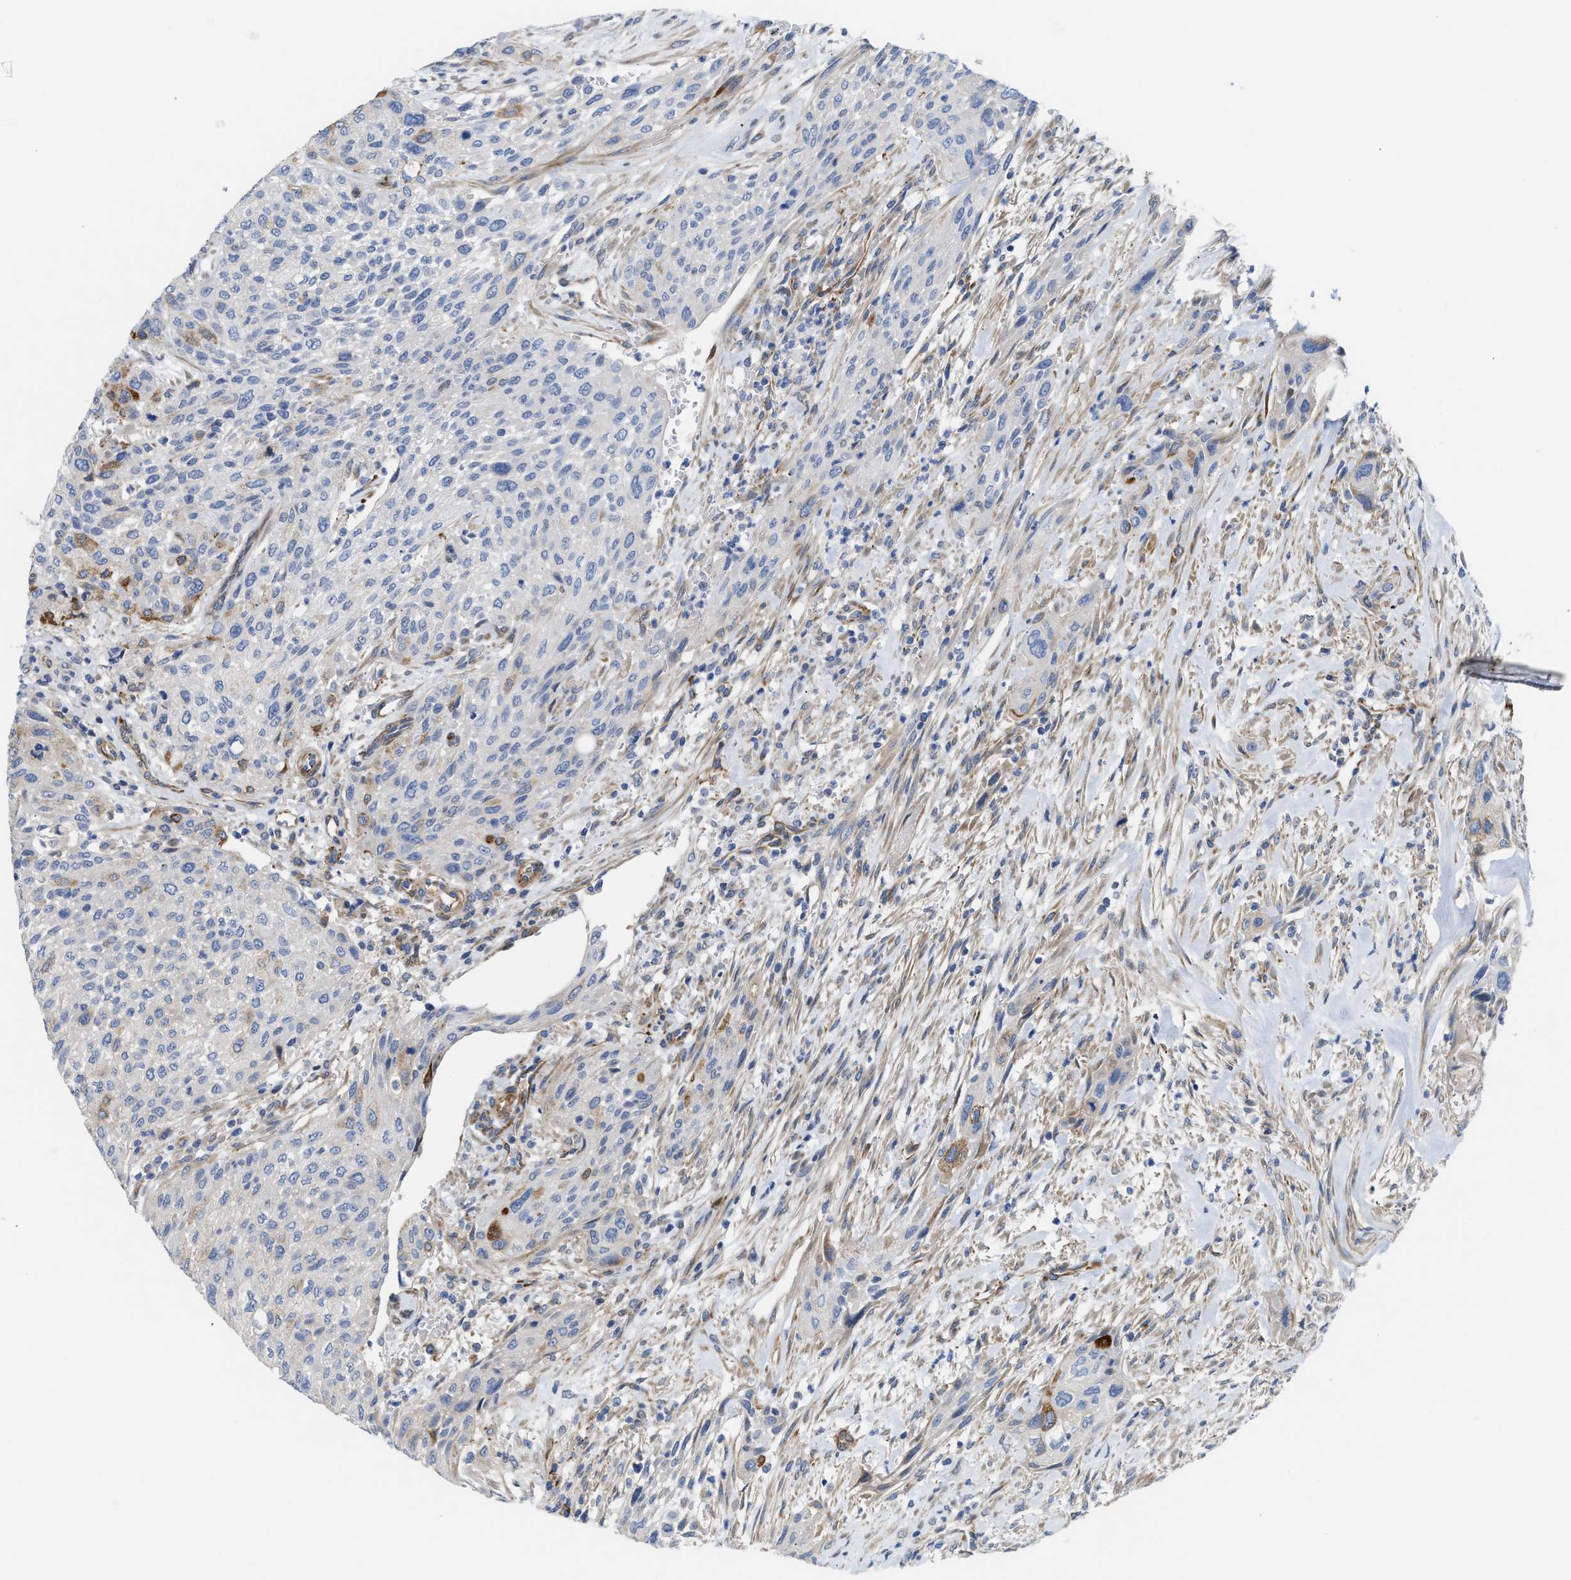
{"staining": {"intensity": "negative", "quantity": "none", "location": "none"}, "tissue": "urothelial cancer", "cell_type": "Tumor cells", "image_type": "cancer", "snomed": [{"axis": "morphology", "description": "Urothelial carcinoma, Low grade"}, {"axis": "morphology", "description": "Urothelial carcinoma, High grade"}, {"axis": "topography", "description": "Urinary bladder"}], "caption": "There is no significant staining in tumor cells of urothelial cancer. Brightfield microscopy of immunohistochemistry (IHC) stained with DAB (3,3'-diaminobenzidine) (brown) and hematoxylin (blue), captured at high magnification.", "gene": "TFPI", "patient": {"sex": "male", "age": 35}}